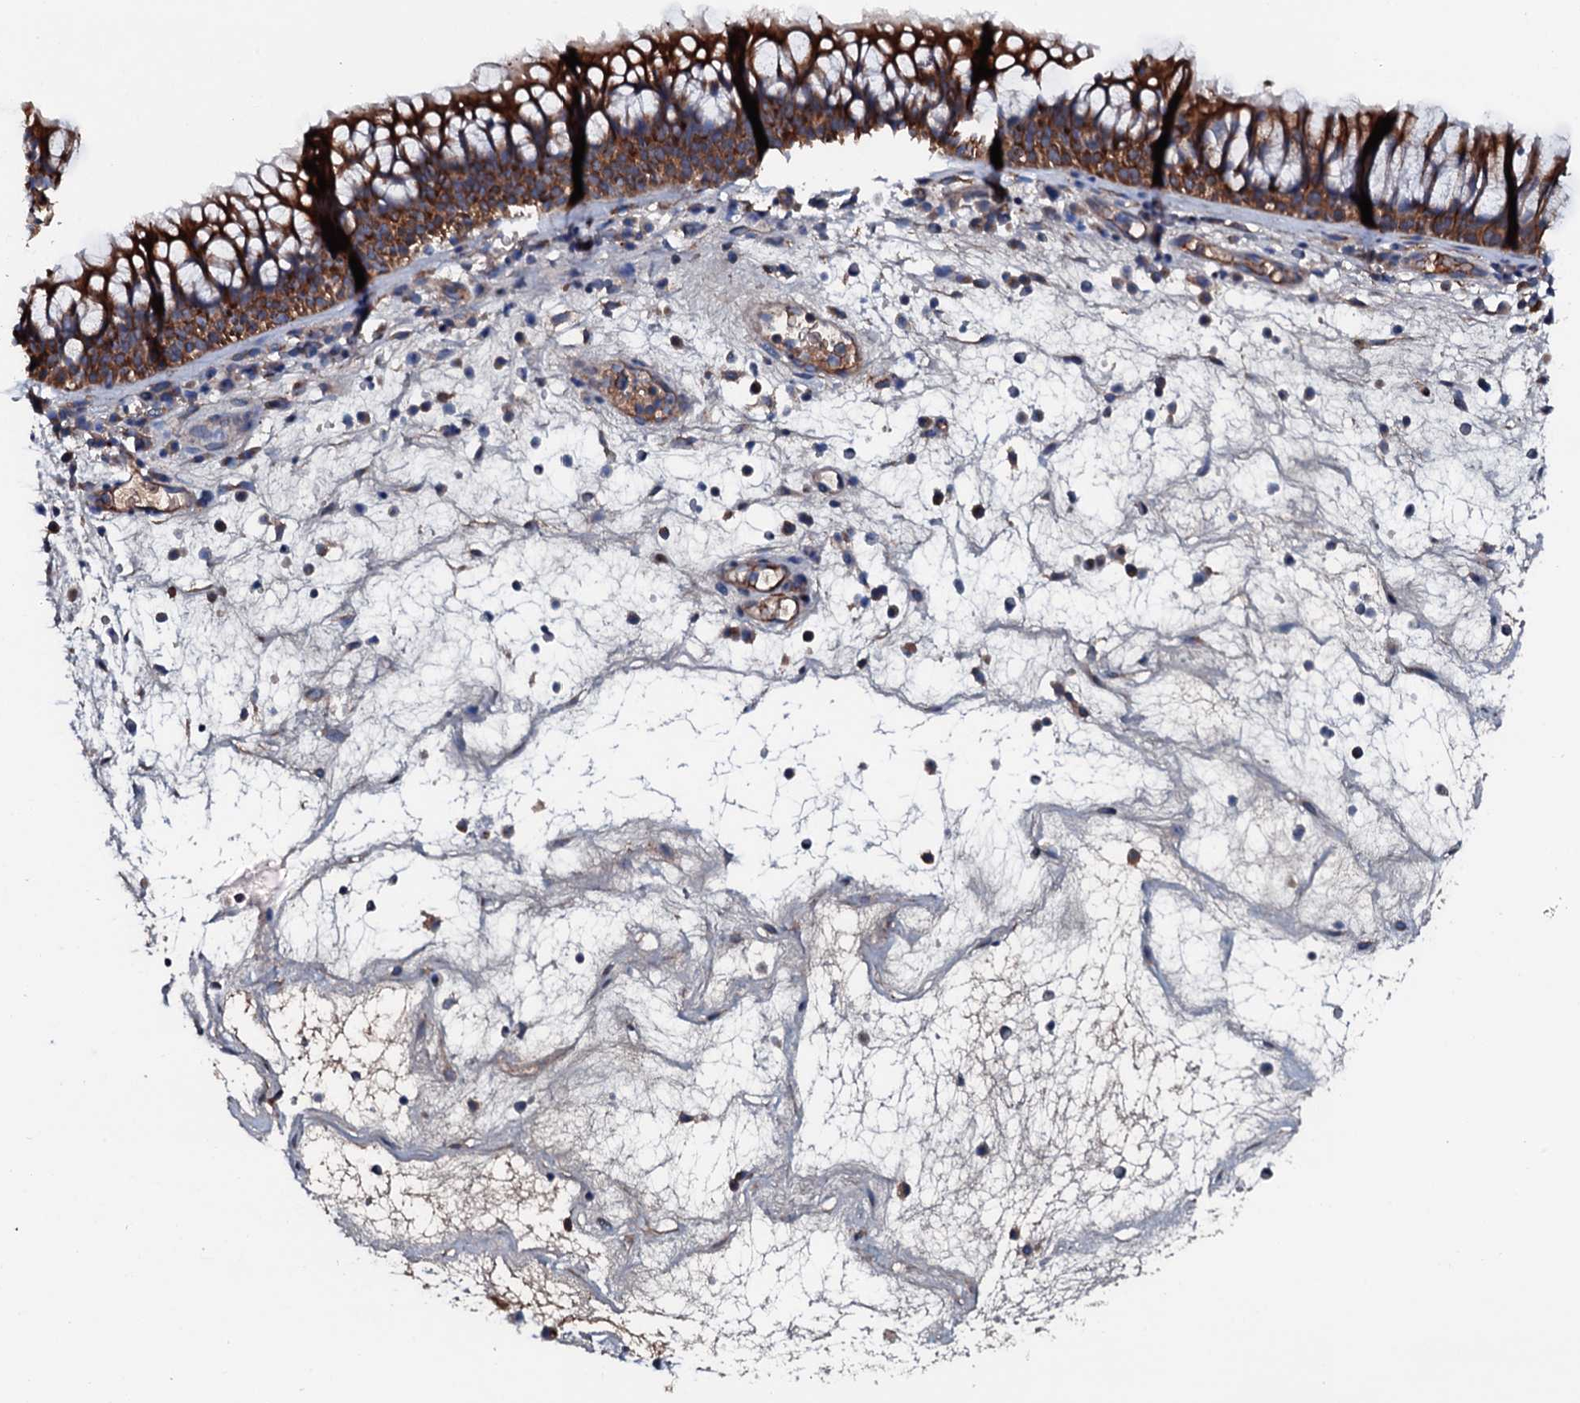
{"staining": {"intensity": "strong", "quantity": ">75%", "location": "cytoplasmic/membranous"}, "tissue": "nasopharynx", "cell_type": "Respiratory epithelial cells", "image_type": "normal", "snomed": [{"axis": "morphology", "description": "Normal tissue, NOS"}, {"axis": "morphology", "description": "Inflammation, NOS"}, {"axis": "morphology", "description": "Malignant melanoma, Metastatic site"}, {"axis": "topography", "description": "Nasopharynx"}], "caption": "DAB (3,3'-diaminobenzidine) immunohistochemical staining of benign nasopharynx reveals strong cytoplasmic/membranous protein positivity in about >75% of respiratory epithelial cells. (Stains: DAB (3,3'-diaminobenzidine) in brown, nuclei in blue, Microscopy: brightfield microscopy at high magnification).", "gene": "NEK1", "patient": {"sex": "male", "age": 70}}